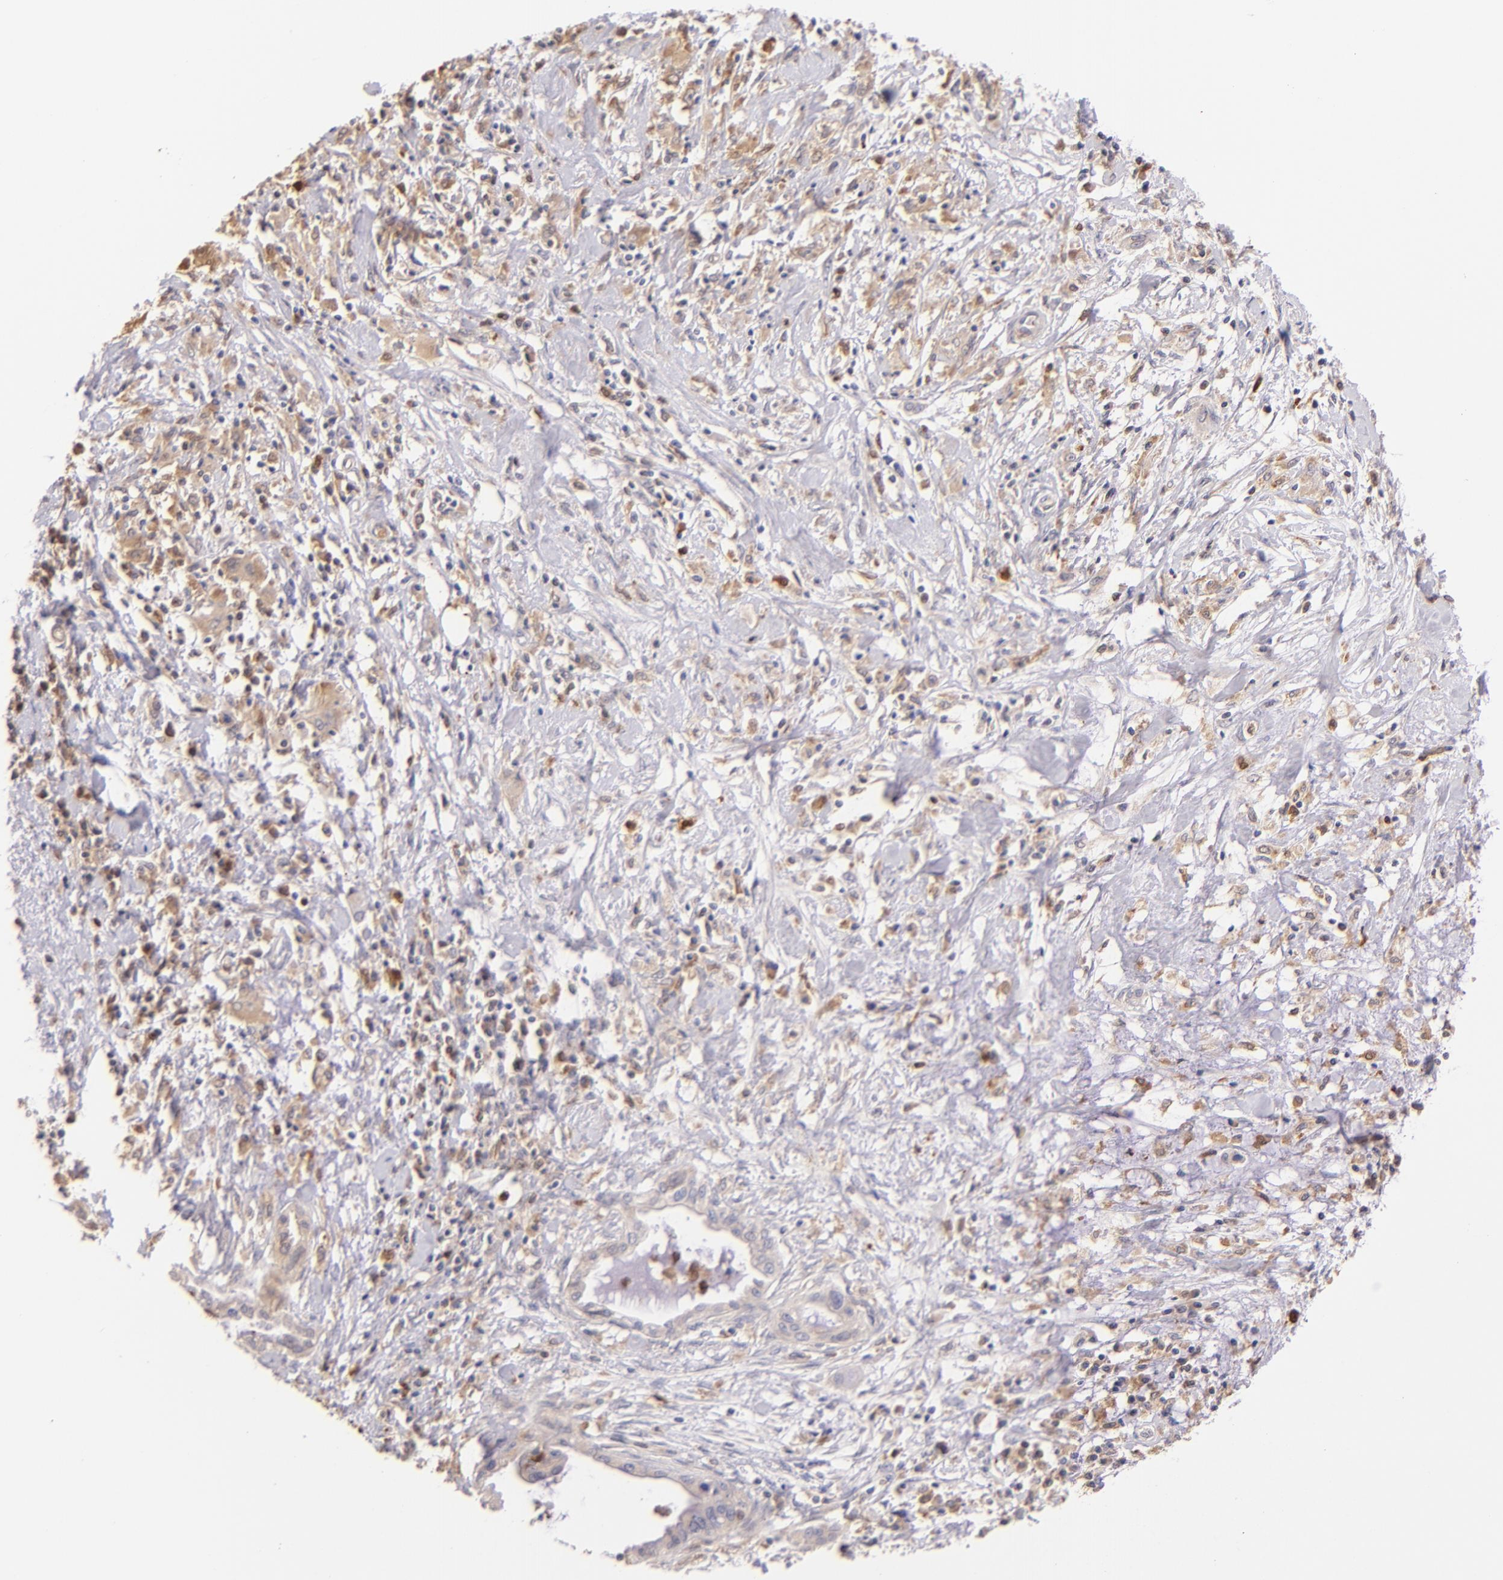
{"staining": {"intensity": "weak", "quantity": "25%-75%", "location": "cytoplasmic/membranous"}, "tissue": "pancreatic cancer", "cell_type": "Tumor cells", "image_type": "cancer", "snomed": [{"axis": "morphology", "description": "Adenocarcinoma, NOS"}, {"axis": "topography", "description": "Pancreas"}], "caption": "A low amount of weak cytoplasmic/membranous staining is present in about 25%-75% of tumor cells in pancreatic cancer tissue.", "gene": "BTK", "patient": {"sex": "female", "age": 64}}